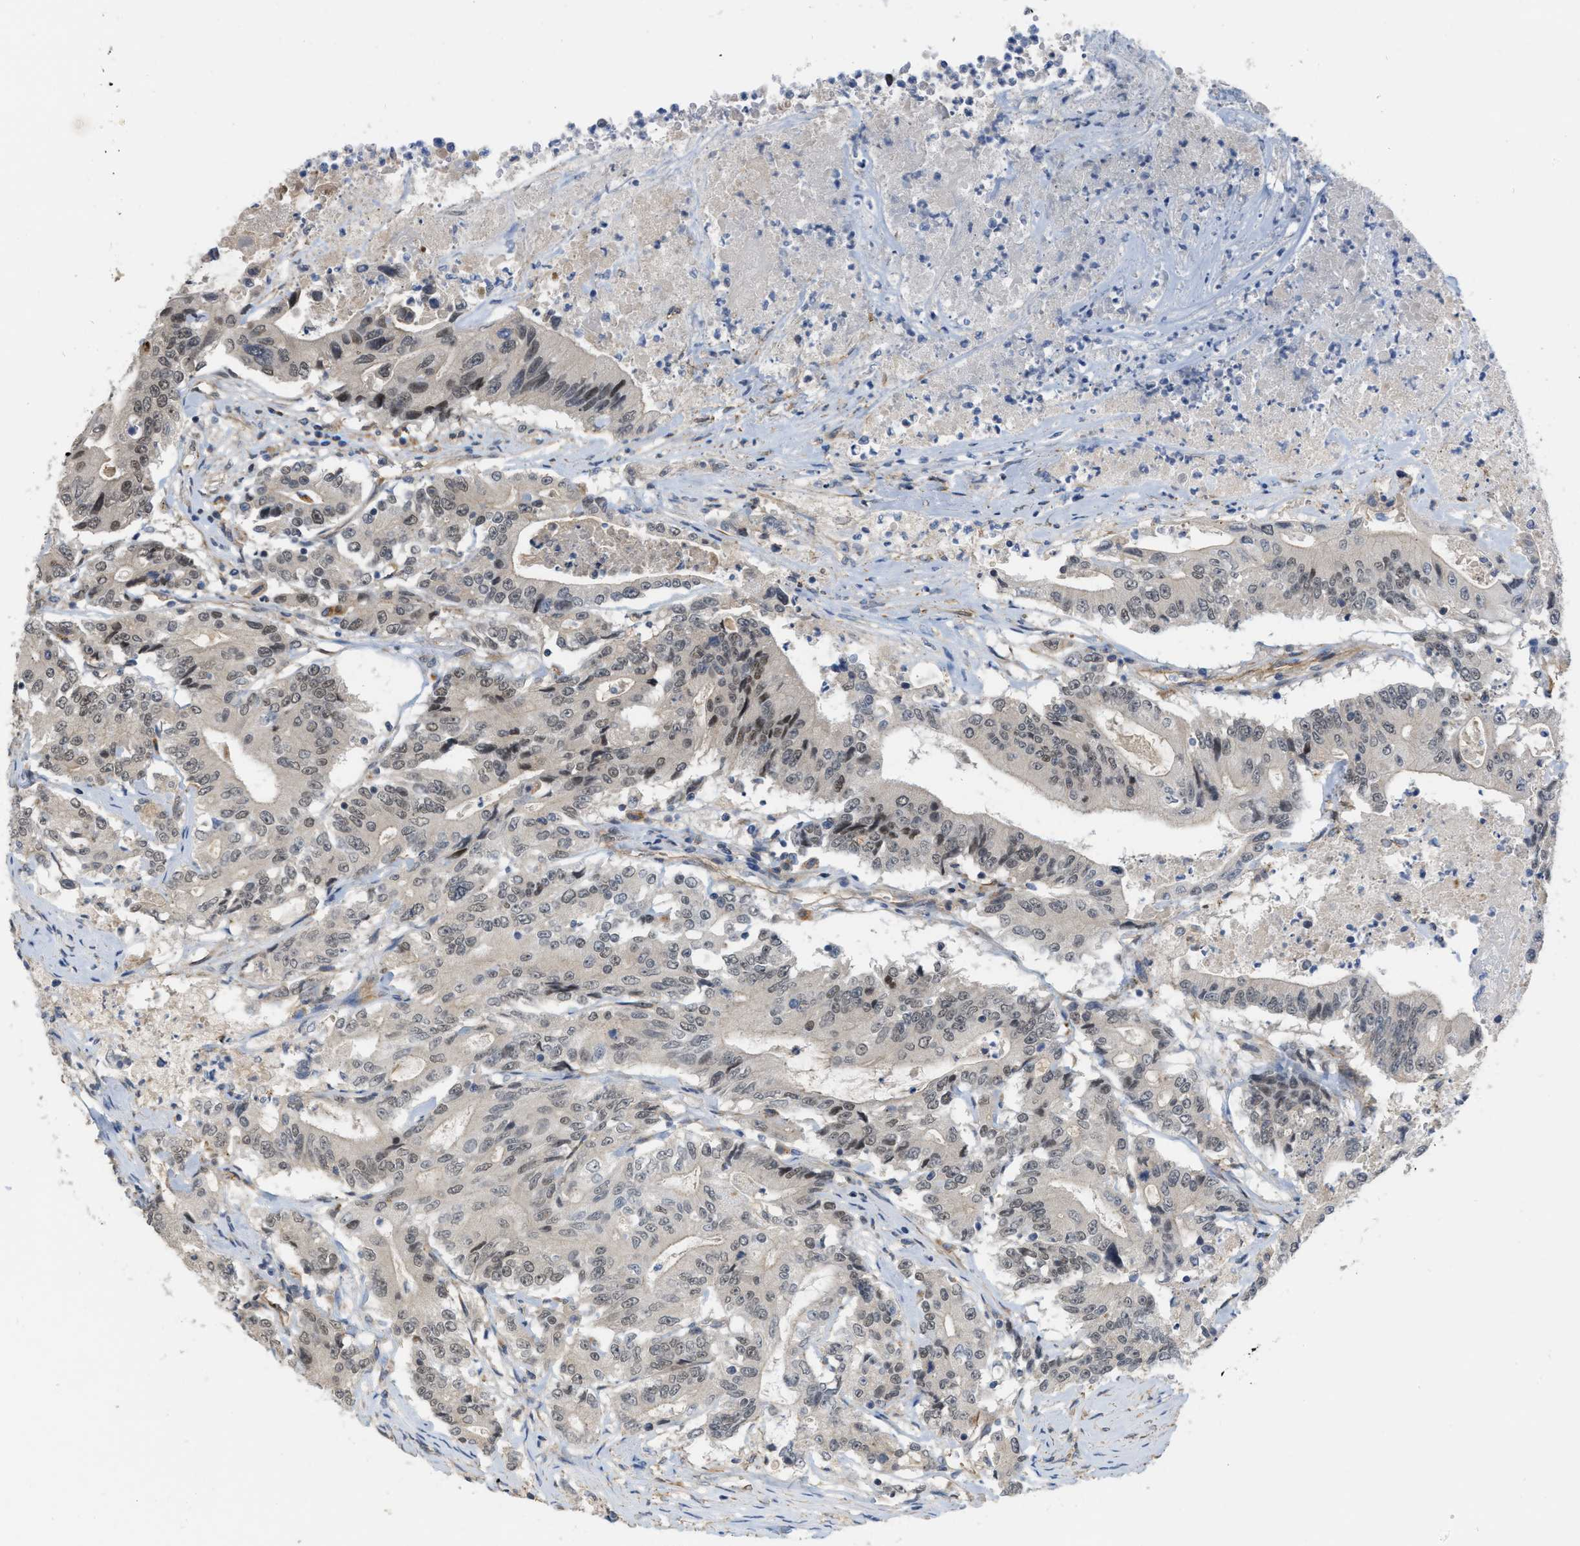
{"staining": {"intensity": "weak", "quantity": "<25%", "location": "nuclear"}, "tissue": "colorectal cancer", "cell_type": "Tumor cells", "image_type": "cancer", "snomed": [{"axis": "morphology", "description": "Adenocarcinoma, NOS"}, {"axis": "topography", "description": "Colon"}], "caption": "Immunohistochemistry micrograph of neoplastic tissue: human colorectal cancer stained with DAB exhibits no significant protein staining in tumor cells. (DAB (3,3'-diaminobenzidine) IHC with hematoxylin counter stain).", "gene": "NAPEPLD", "patient": {"sex": "female", "age": 77}}